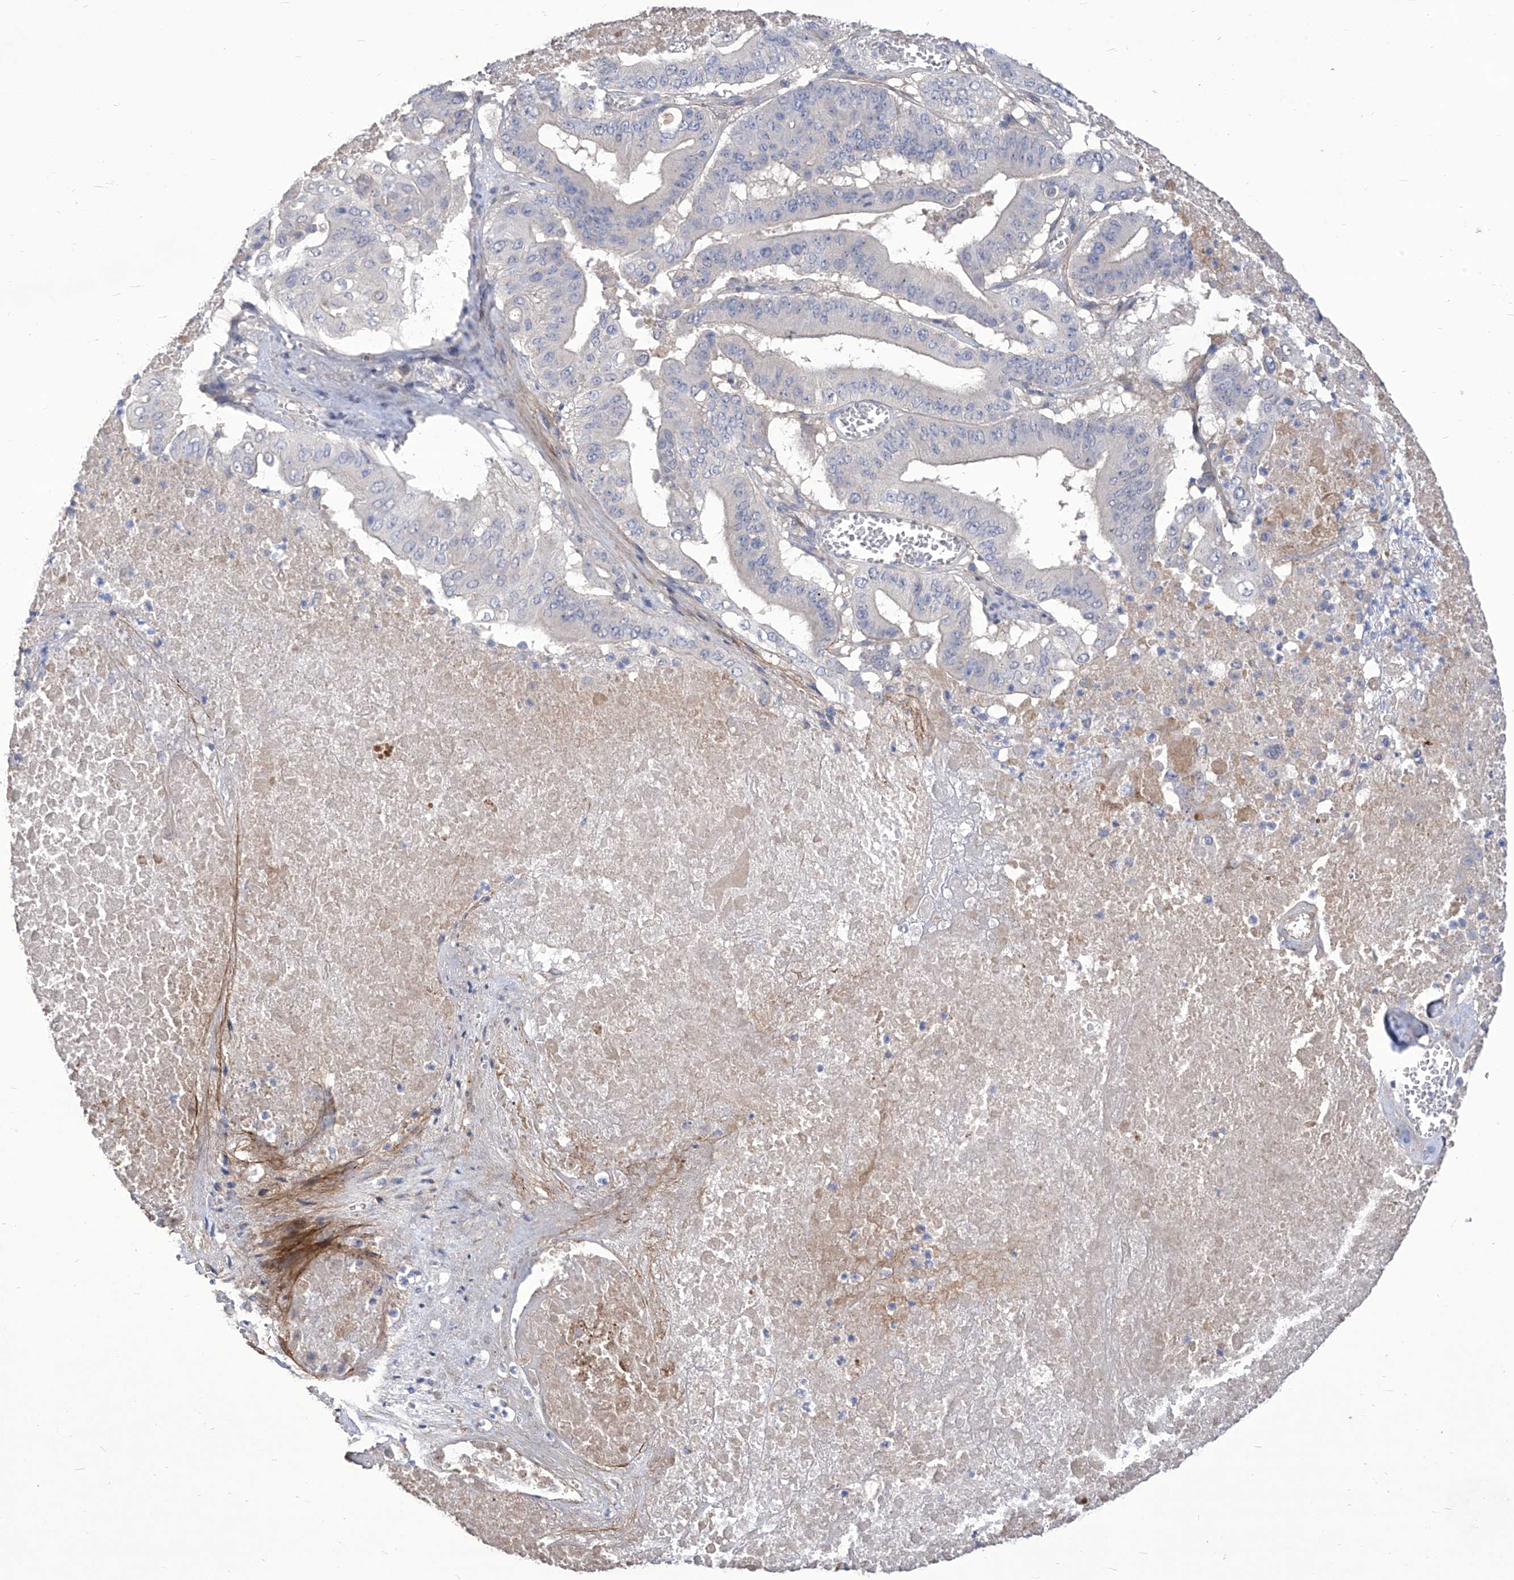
{"staining": {"intensity": "negative", "quantity": "none", "location": "none"}, "tissue": "pancreatic cancer", "cell_type": "Tumor cells", "image_type": "cancer", "snomed": [{"axis": "morphology", "description": "Adenocarcinoma, NOS"}, {"axis": "topography", "description": "Pancreas"}], "caption": "Tumor cells are negative for protein expression in human pancreatic adenocarcinoma.", "gene": "TXNIP", "patient": {"sex": "female", "age": 77}}